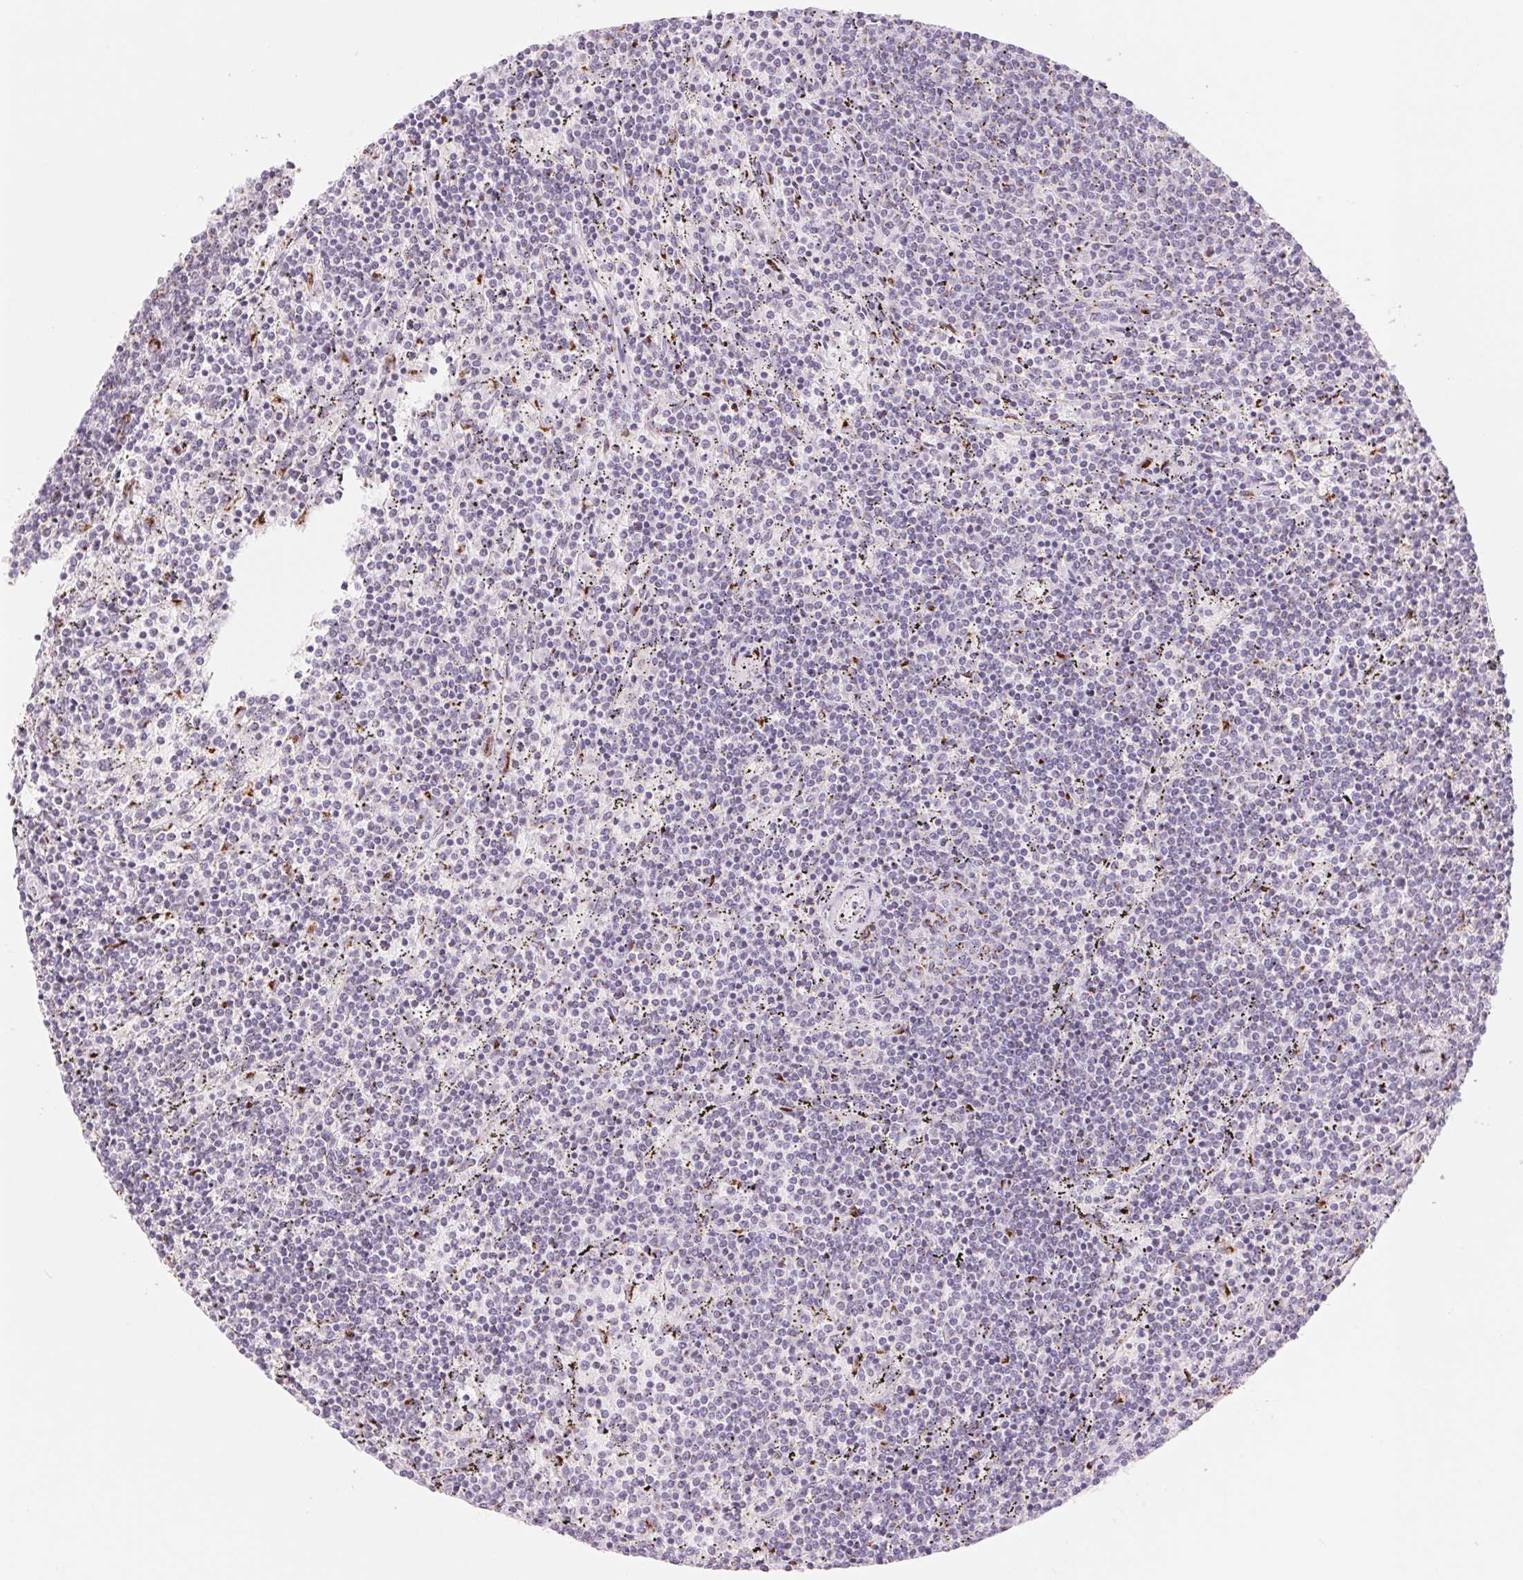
{"staining": {"intensity": "negative", "quantity": "none", "location": "none"}, "tissue": "lymphoma", "cell_type": "Tumor cells", "image_type": "cancer", "snomed": [{"axis": "morphology", "description": "Malignant lymphoma, non-Hodgkin's type, Low grade"}, {"axis": "topography", "description": "Spleen"}], "caption": "Tumor cells show no significant positivity in lymphoma. (Brightfield microscopy of DAB (3,3'-diaminobenzidine) immunohistochemistry at high magnification).", "gene": "GALNT7", "patient": {"sex": "female", "age": 50}}